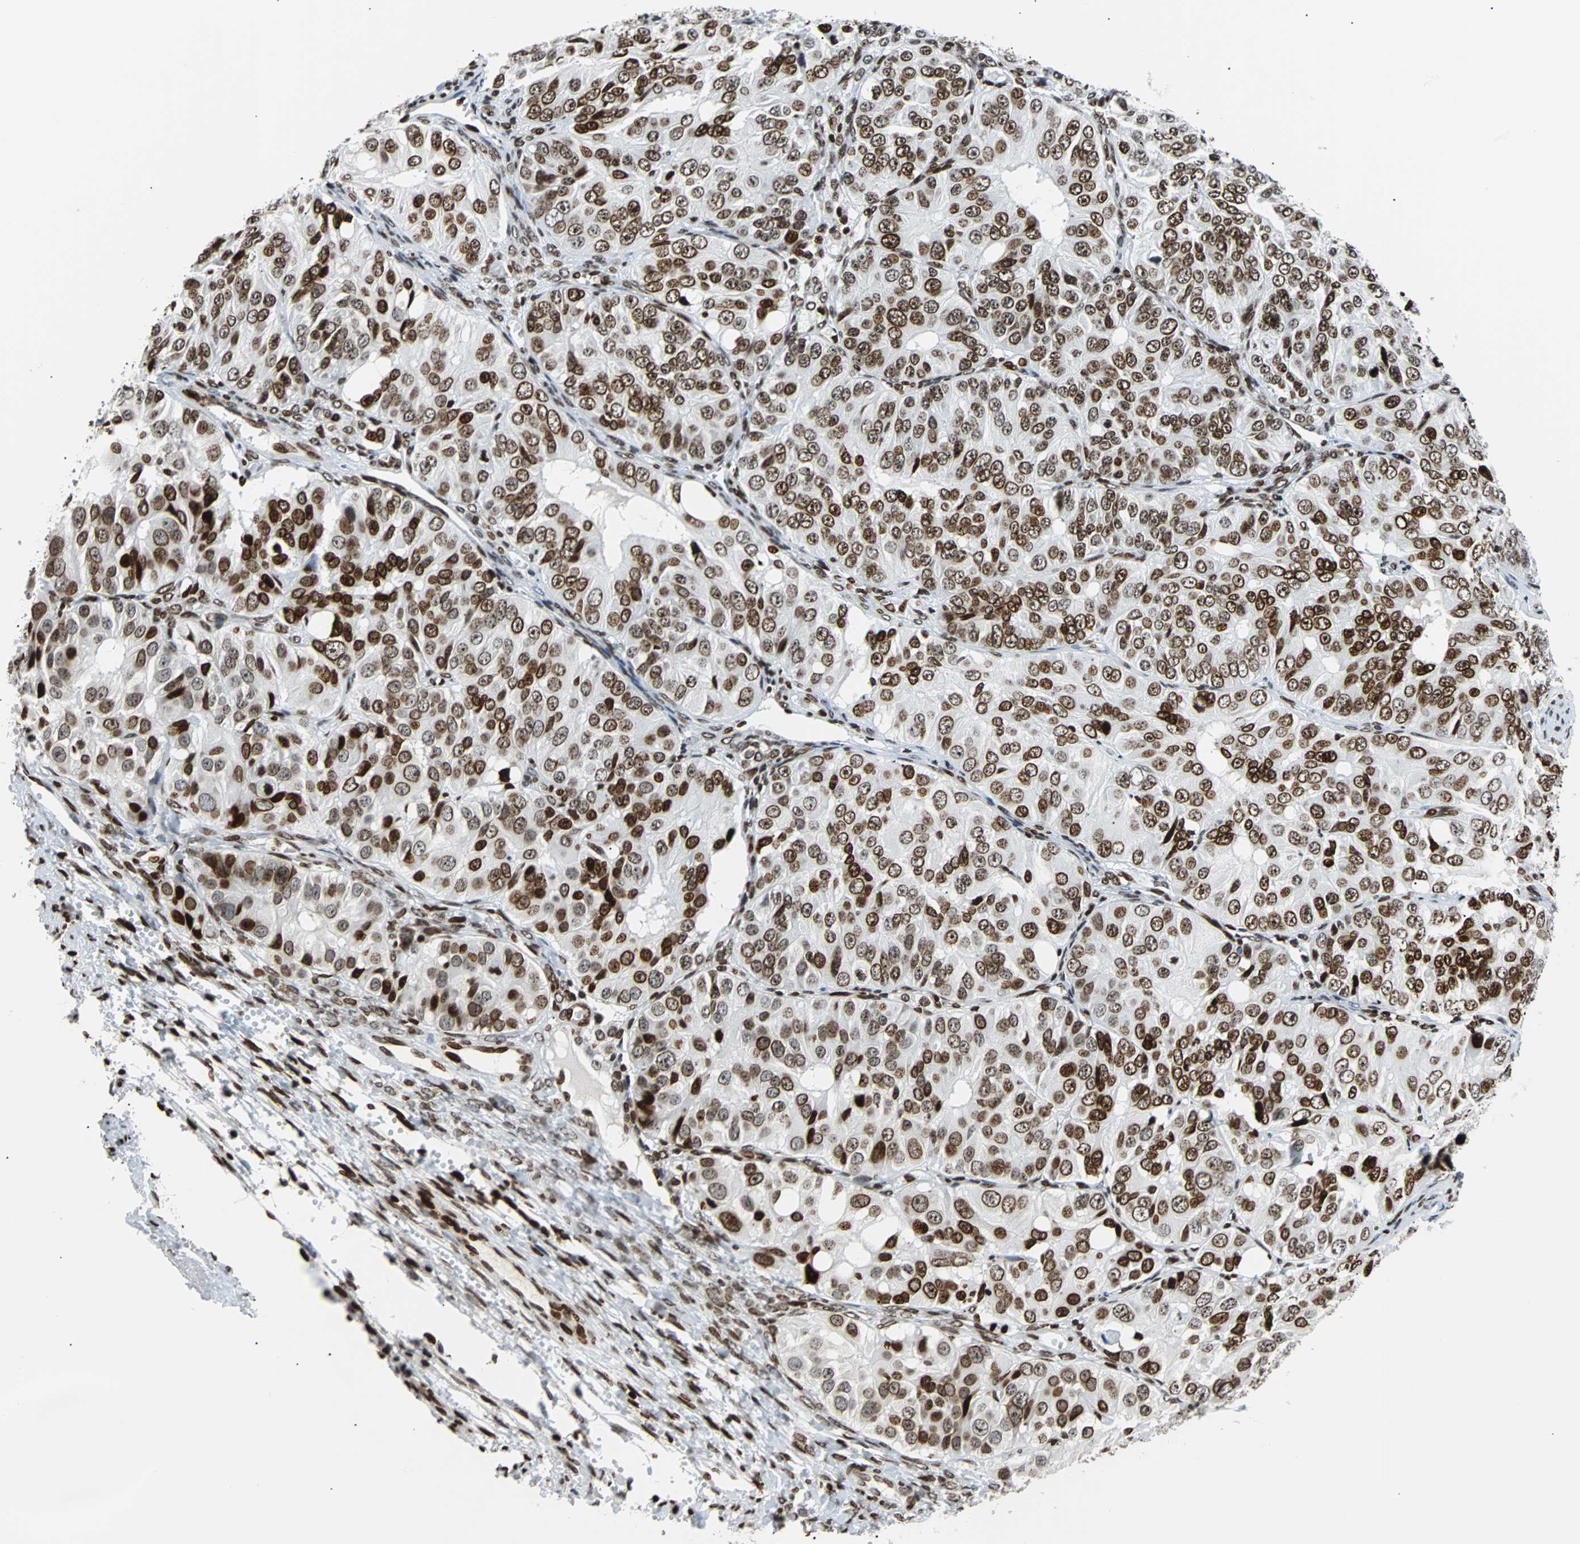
{"staining": {"intensity": "strong", "quantity": ">75%", "location": "nuclear"}, "tissue": "ovarian cancer", "cell_type": "Tumor cells", "image_type": "cancer", "snomed": [{"axis": "morphology", "description": "Carcinoma, endometroid"}, {"axis": "topography", "description": "Ovary"}], "caption": "A histopathology image of endometroid carcinoma (ovarian) stained for a protein displays strong nuclear brown staining in tumor cells. (DAB (3,3'-diaminobenzidine) IHC, brown staining for protein, blue staining for nuclei).", "gene": "ZNF131", "patient": {"sex": "female", "age": 51}}